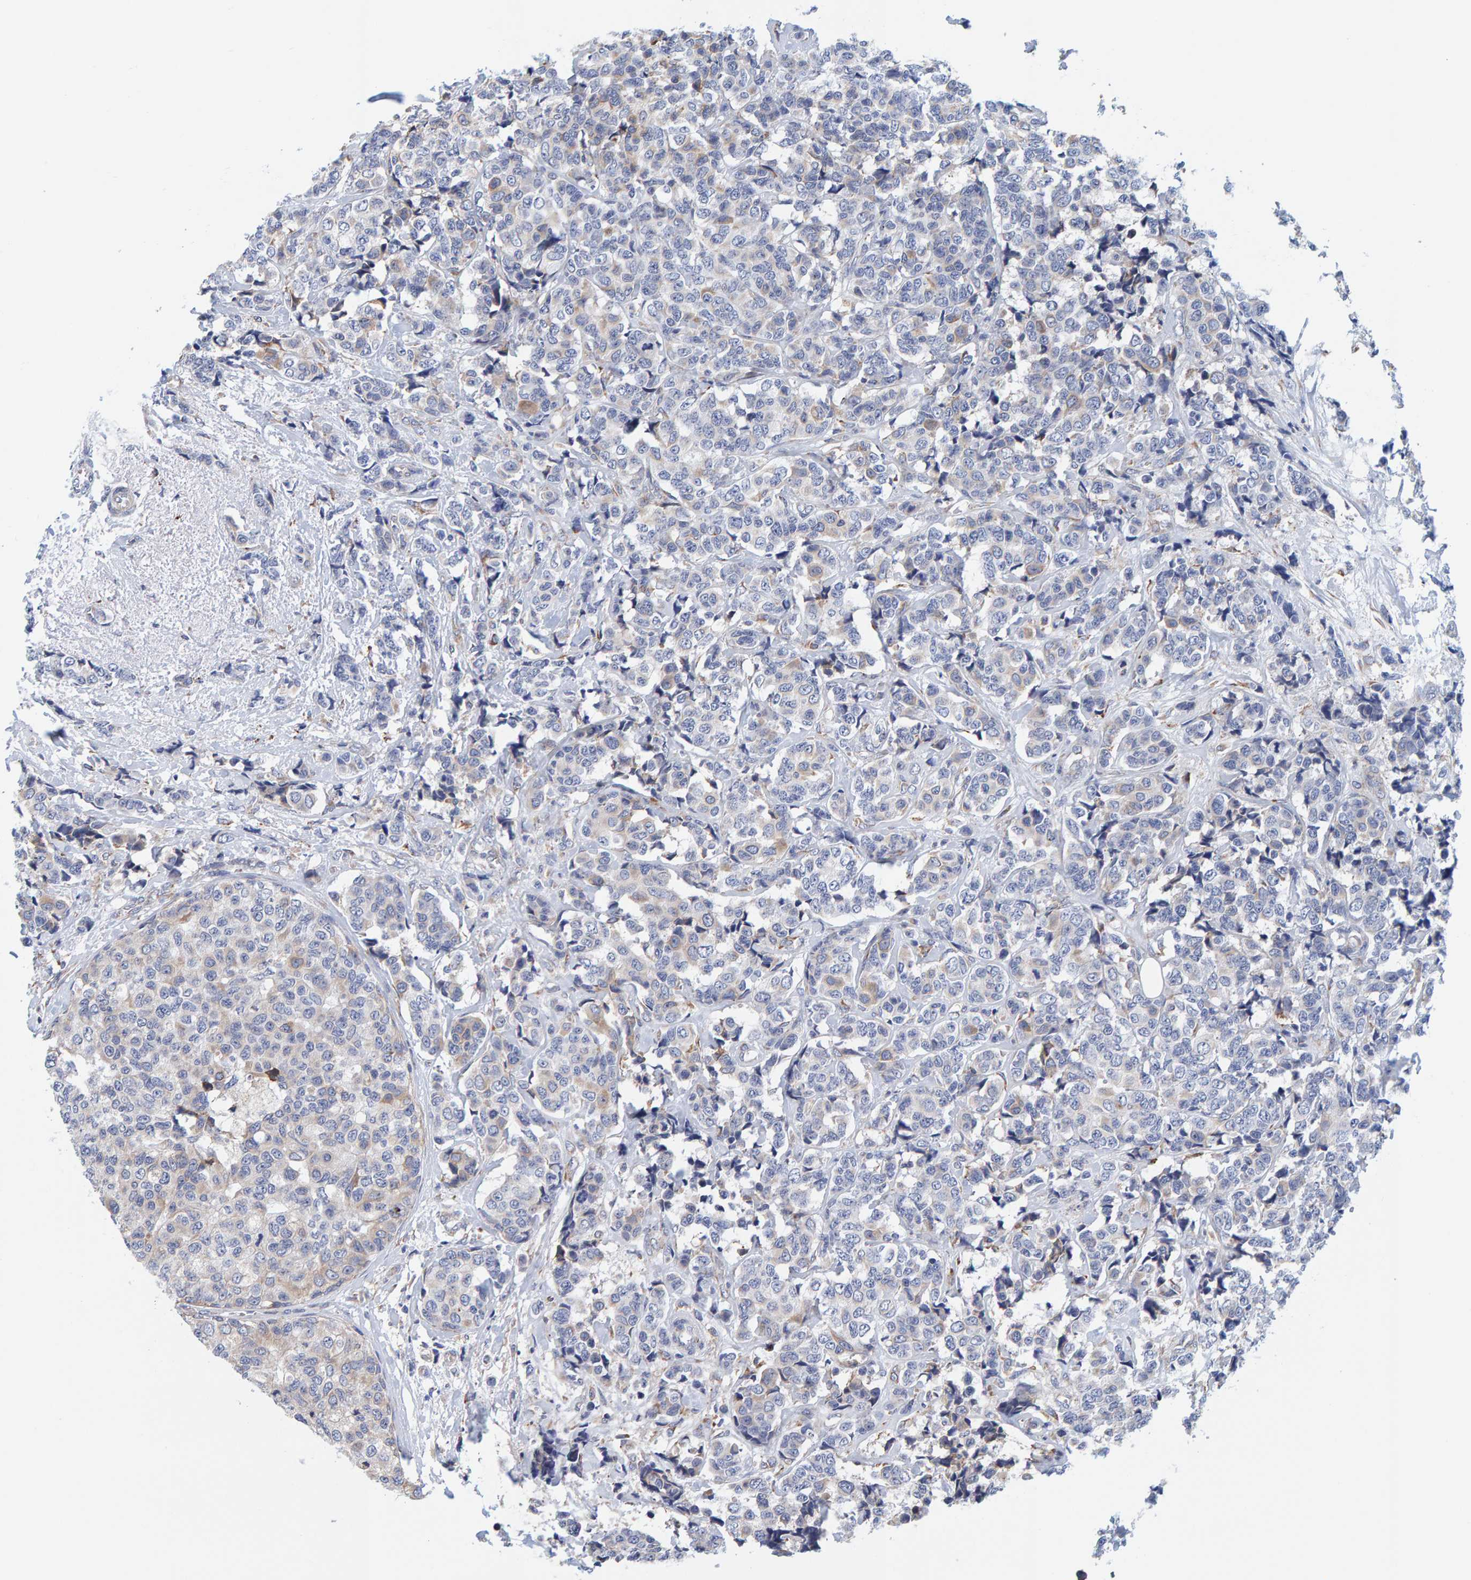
{"staining": {"intensity": "negative", "quantity": "none", "location": "none"}, "tissue": "breast cancer", "cell_type": "Tumor cells", "image_type": "cancer", "snomed": [{"axis": "morphology", "description": "Normal tissue, NOS"}, {"axis": "morphology", "description": "Duct carcinoma"}, {"axis": "topography", "description": "Breast"}], "caption": "Tumor cells are negative for brown protein staining in breast intraductal carcinoma.", "gene": "SGPL1", "patient": {"sex": "female", "age": 43}}